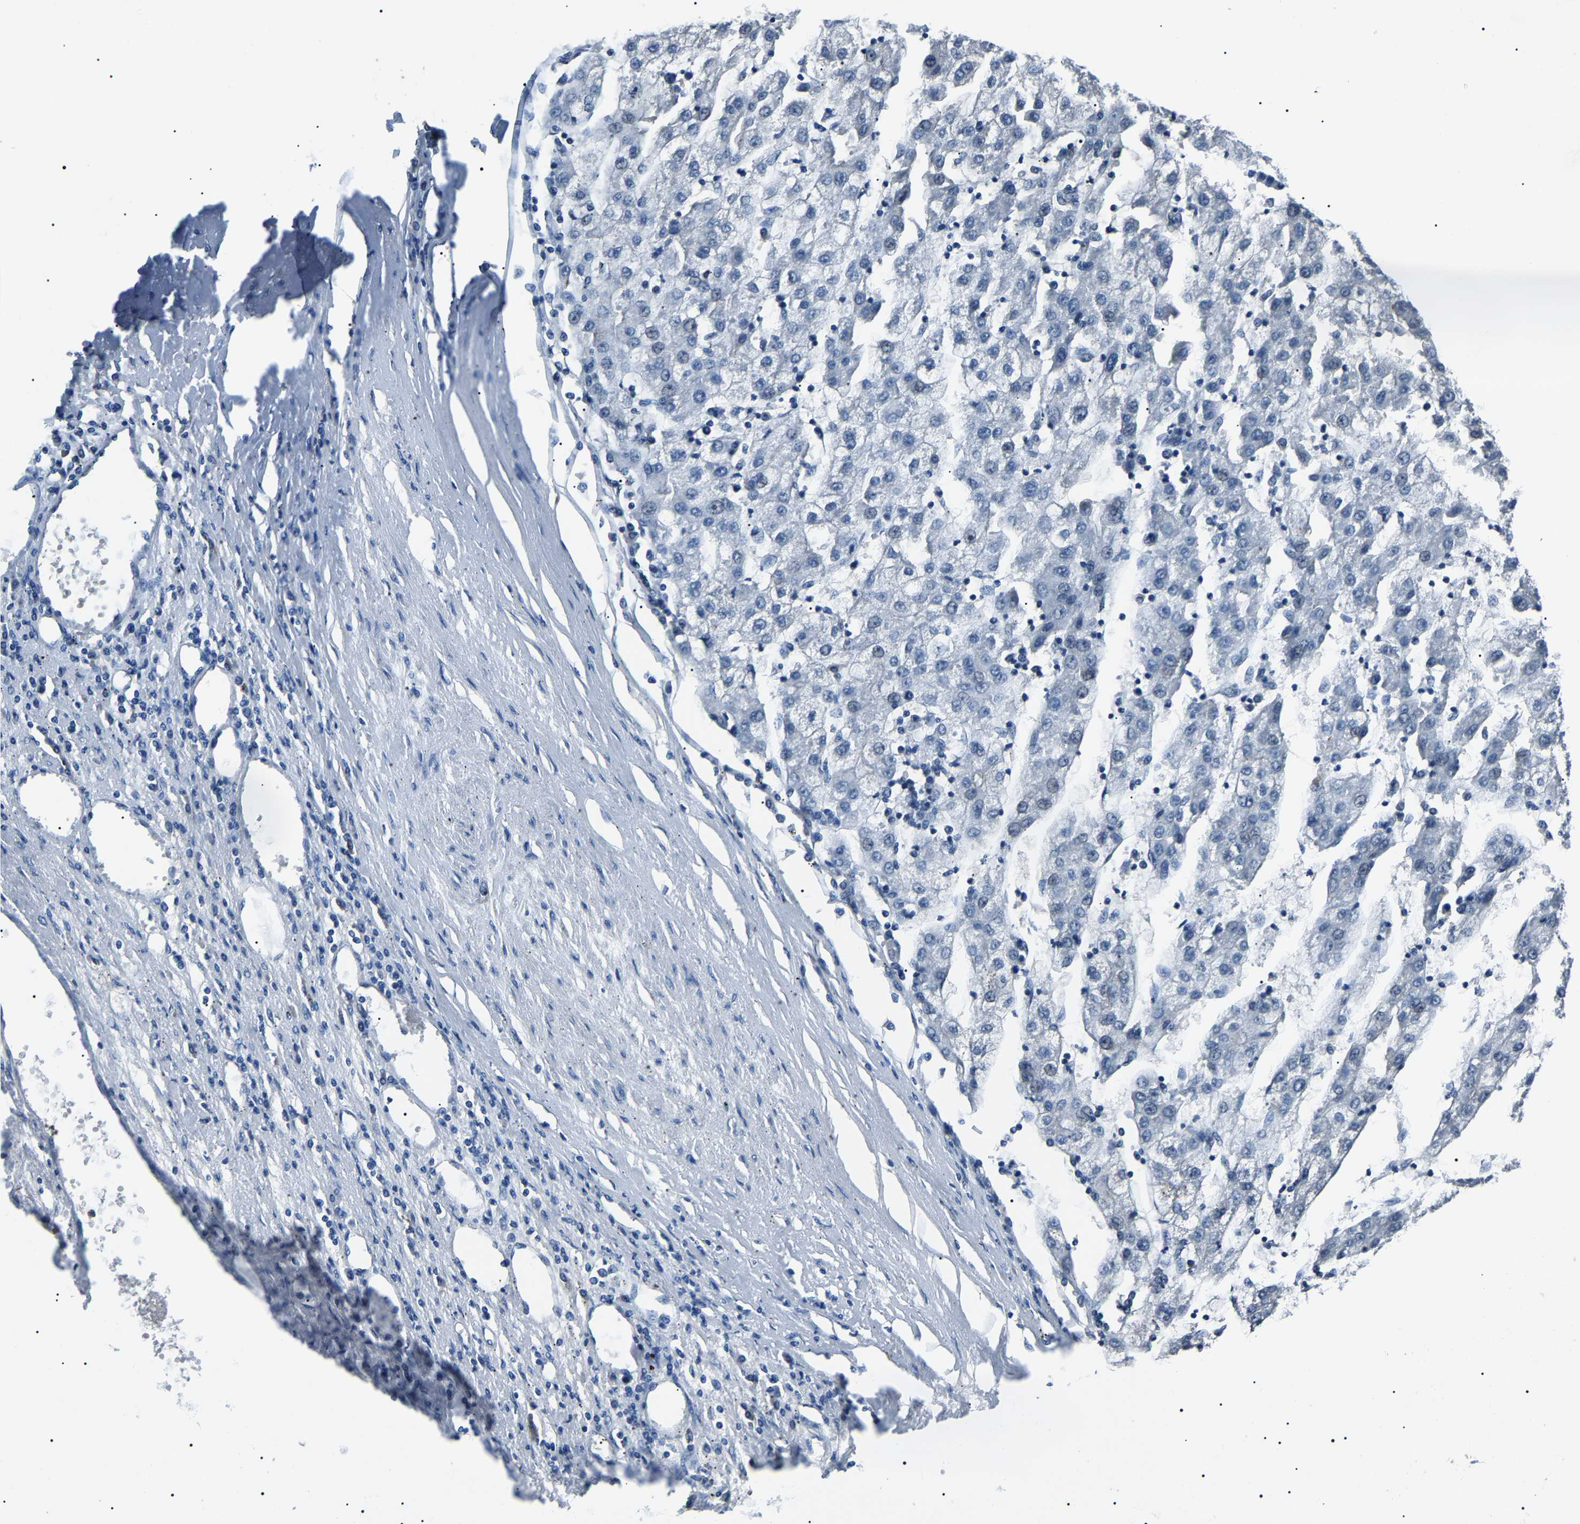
{"staining": {"intensity": "negative", "quantity": "none", "location": "none"}, "tissue": "liver cancer", "cell_type": "Tumor cells", "image_type": "cancer", "snomed": [{"axis": "morphology", "description": "Carcinoma, Hepatocellular, NOS"}, {"axis": "topography", "description": "Liver"}], "caption": "Immunohistochemical staining of hepatocellular carcinoma (liver) shows no significant staining in tumor cells.", "gene": "KLK15", "patient": {"sex": "male", "age": 72}}